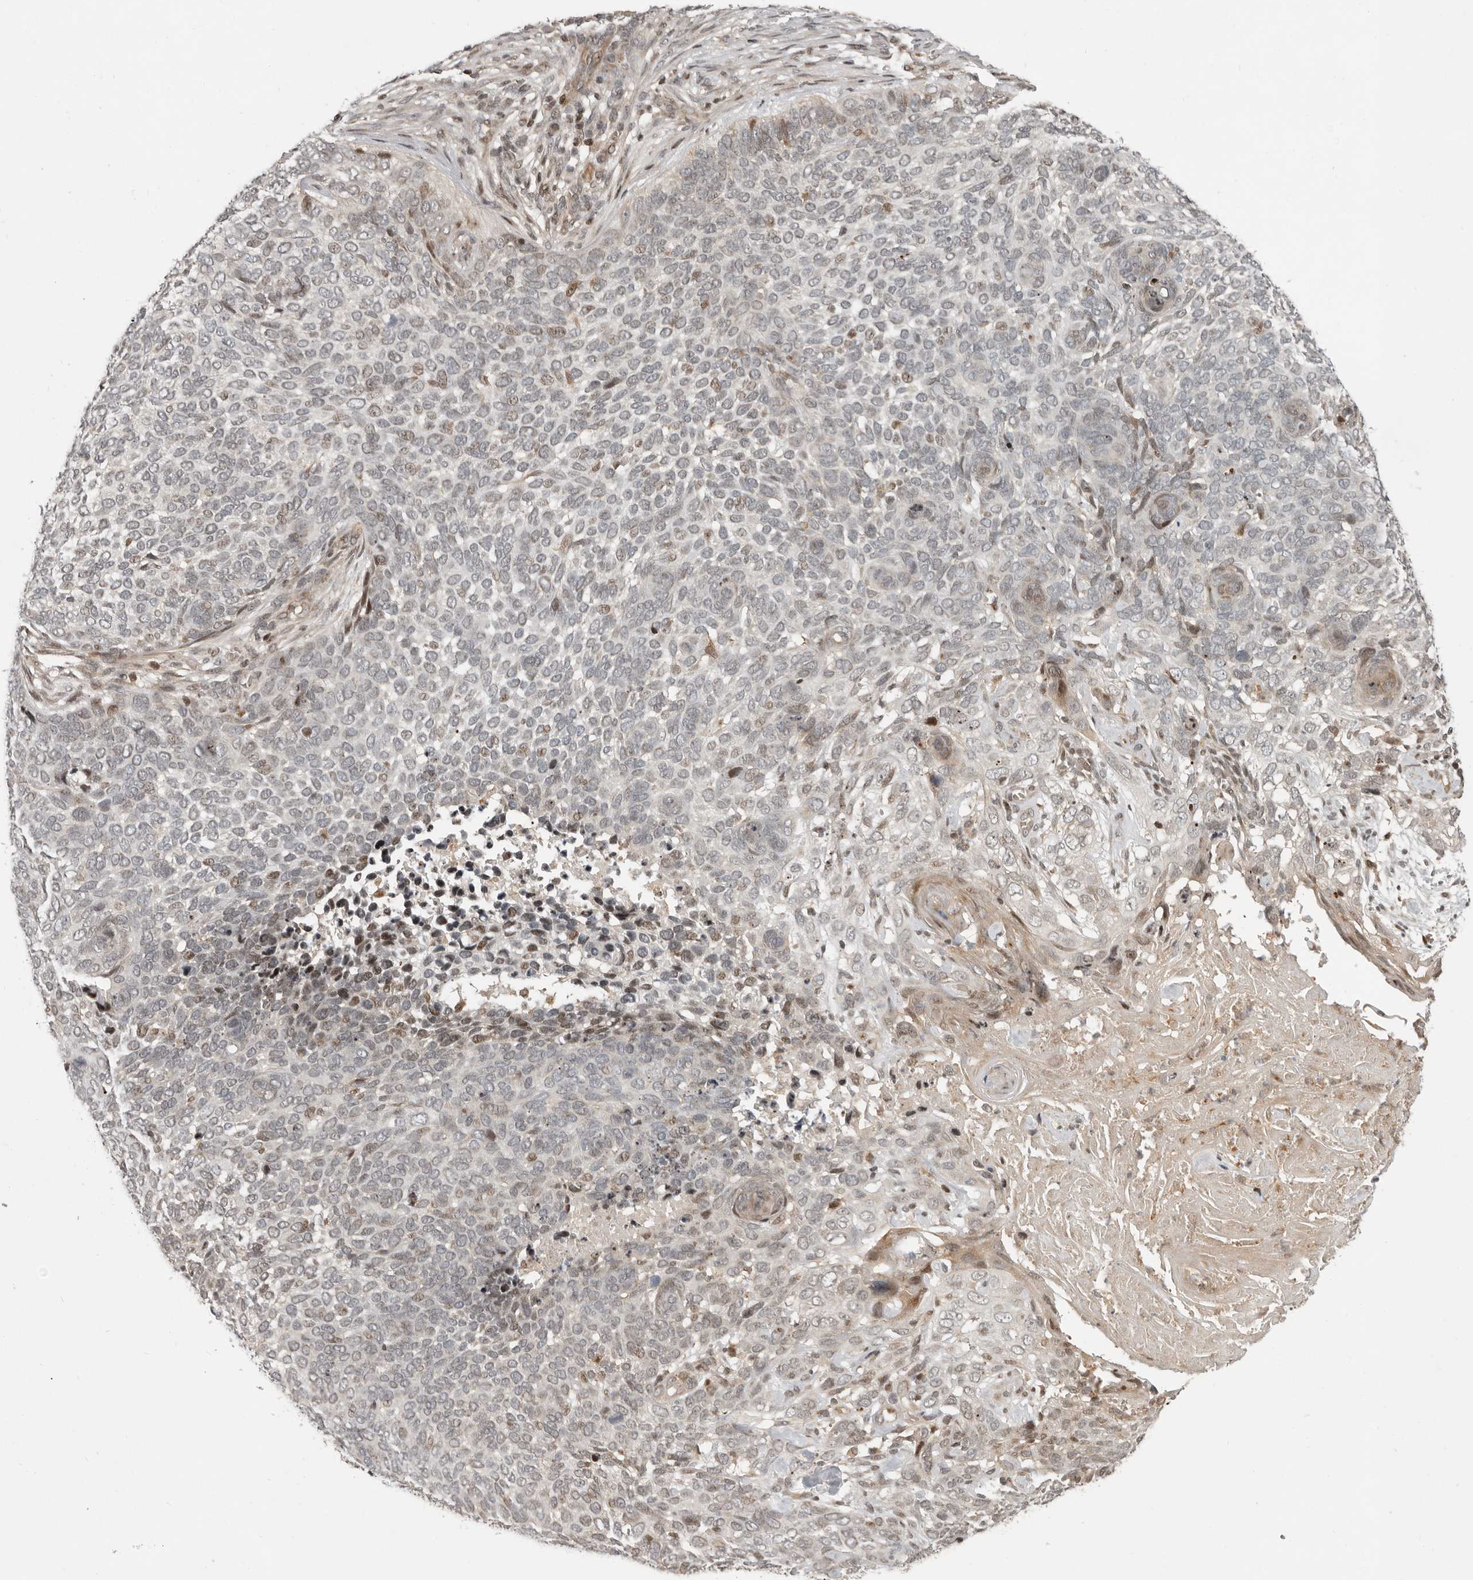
{"staining": {"intensity": "moderate", "quantity": "25%-75%", "location": "nuclear"}, "tissue": "skin cancer", "cell_type": "Tumor cells", "image_type": "cancer", "snomed": [{"axis": "morphology", "description": "Basal cell carcinoma"}, {"axis": "topography", "description": "Skin"}], "caption": "Human skin basal cell carcinoma stained with a protein marker displays moderate staining in tumor cells.", "gene": "RABIF", "patient": {"sex": "female", "age": 64}}